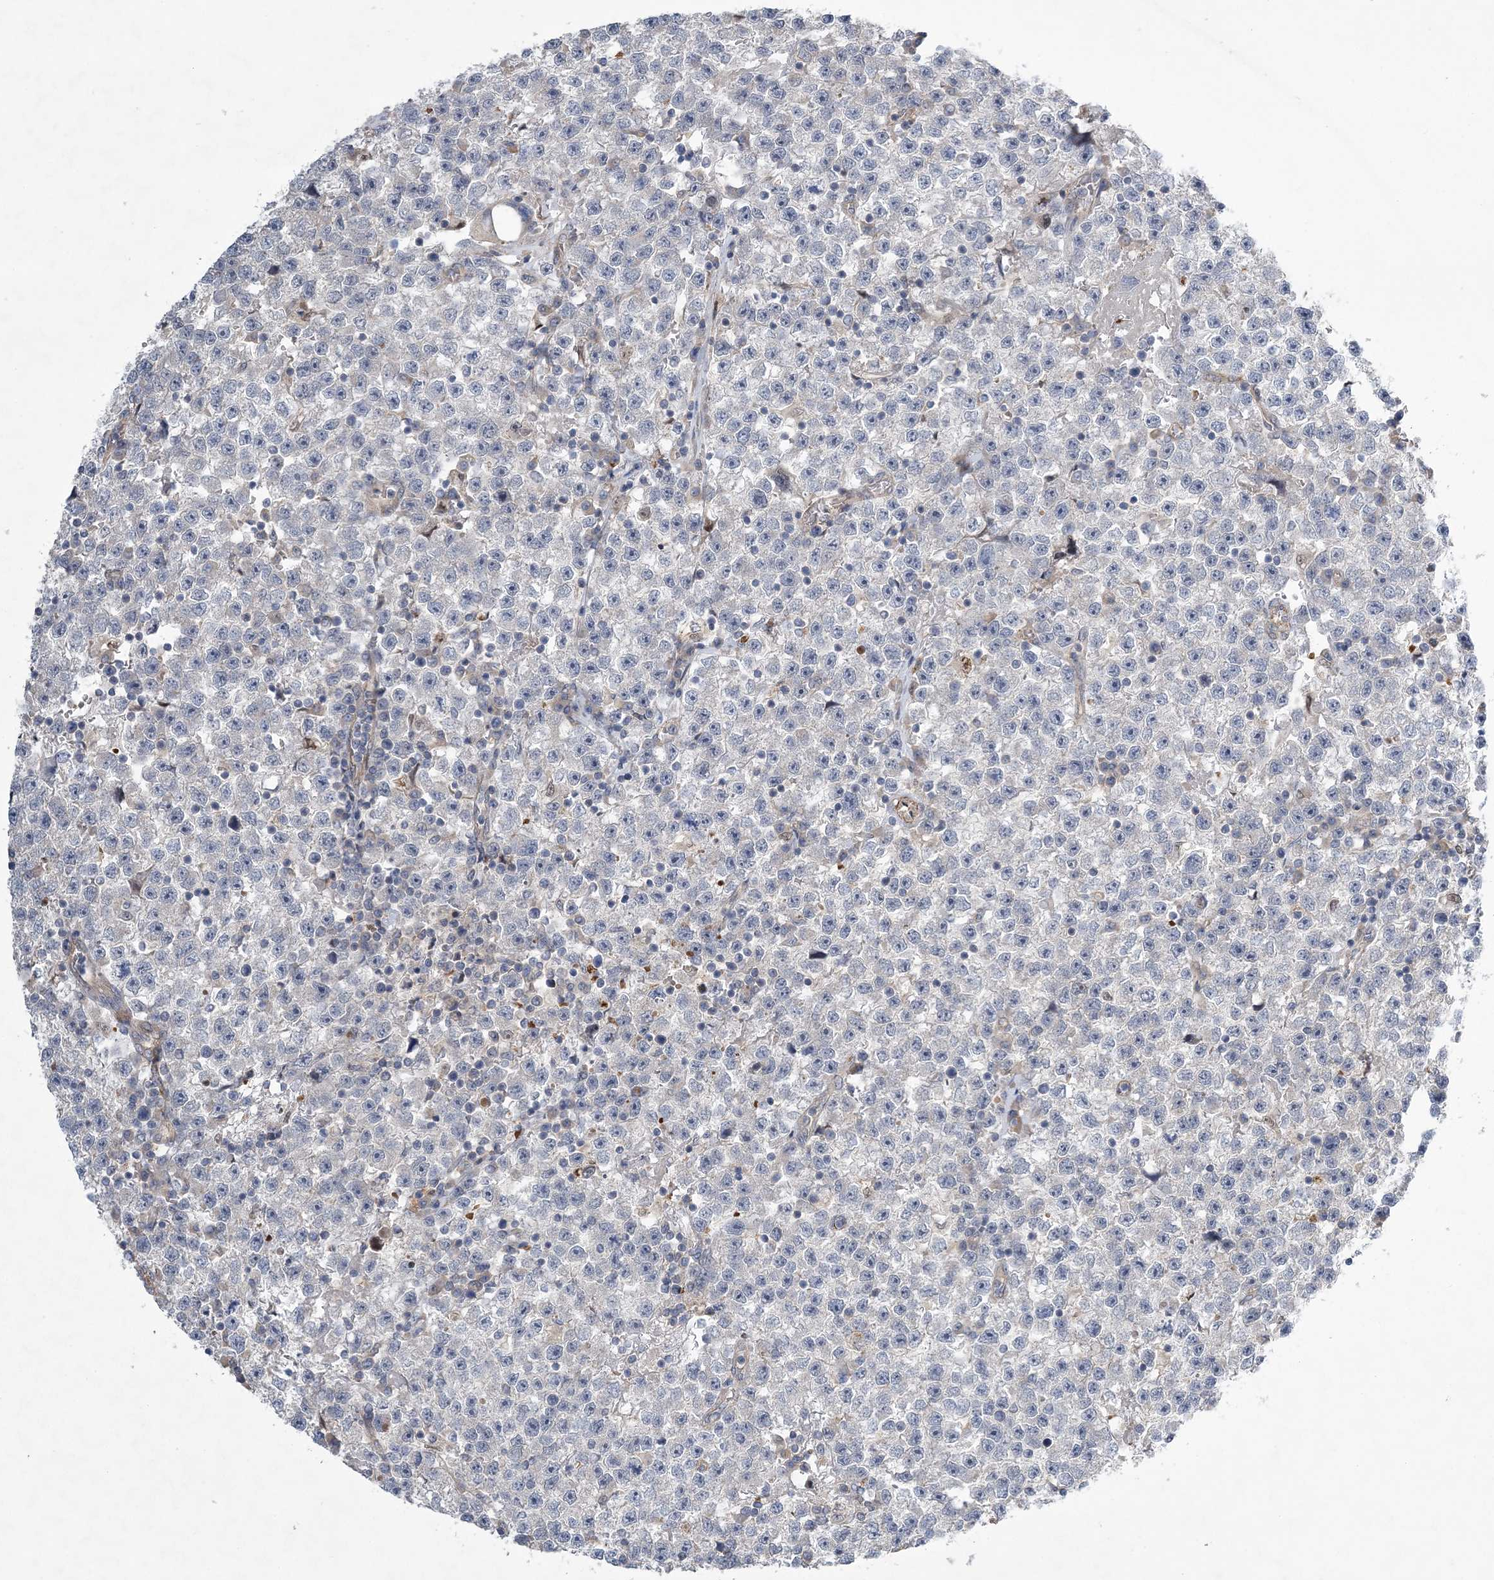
{"staining": {"intensity": "negative", "quantity": "none", "location": "none"}, "tissue": "testis cancer", "cell_type": "Tumor cells", "image_type": "cancer", "snomed": [{"axis": "morphology", "description": "Seminoma, NOS"}, {"axis": "topography", "description": "Testis"}], "caption": "IHC of human testis cancer demonstrates no expression in tumor cells.", "gene": "CALN1", "patient": {"sex": "male", "age": 22}}